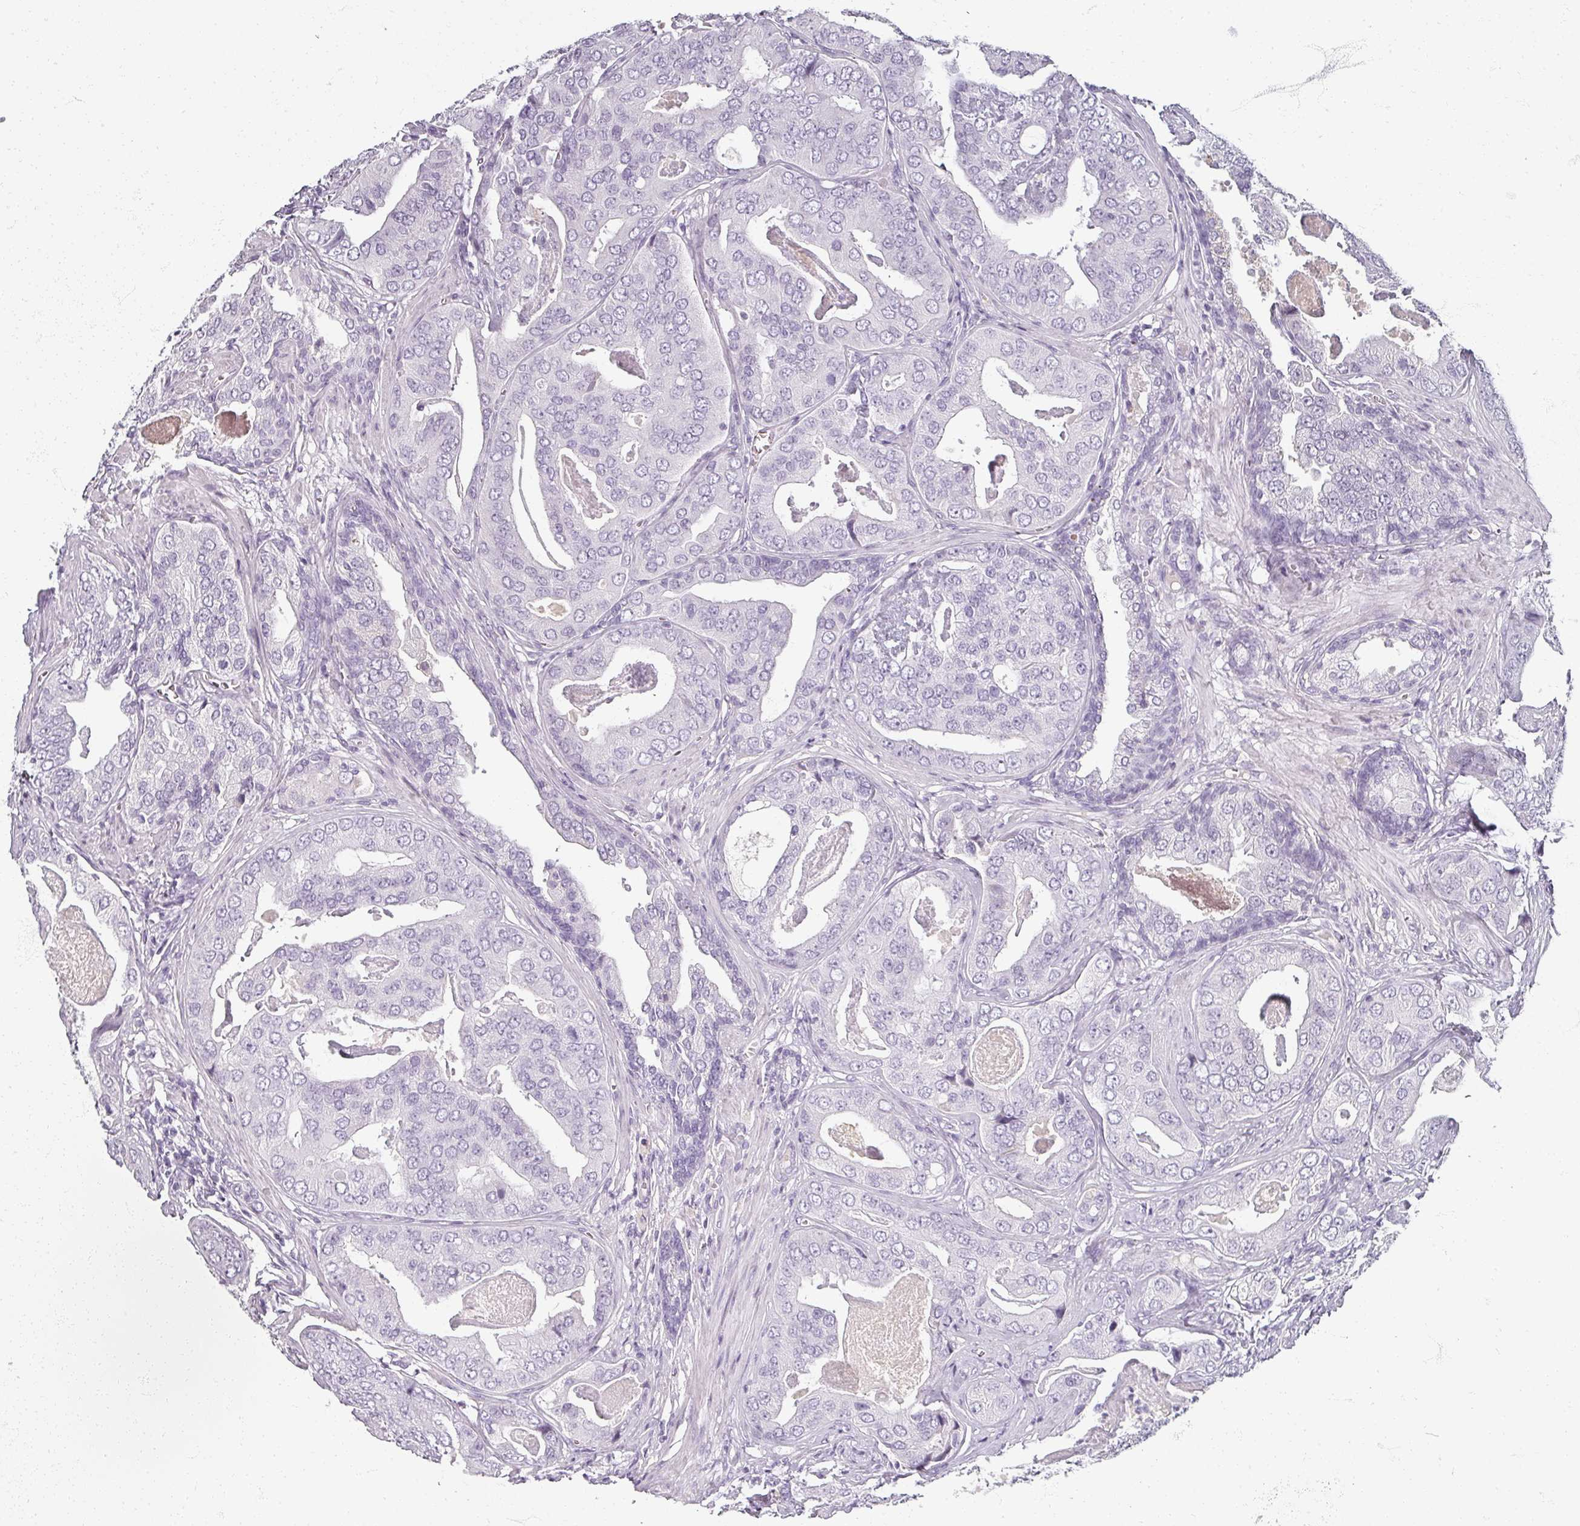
{"staining": {"intensity": "negative", "quantity": "none", "location": "none"}, "tissue": "prostate cancer", "cell_type": "Tumor cells", "image_type": "cancer", "snomed": [{"axis": "morphology", "description": "Adenocarcinoma, High grade"}, {"axis": "topography", "description": "Prostate"}], "caption": "Tumor cells are negative for protein expression in human prostate adenocarcinoma (high-grade). The staining is performed using DAB (3,3'-diaminobenzidine) brown chromogen with nuclei counter-stained in using hematoxylin.", "gene": "REG3G", "patient": {"sex": "male", "age": 71}}